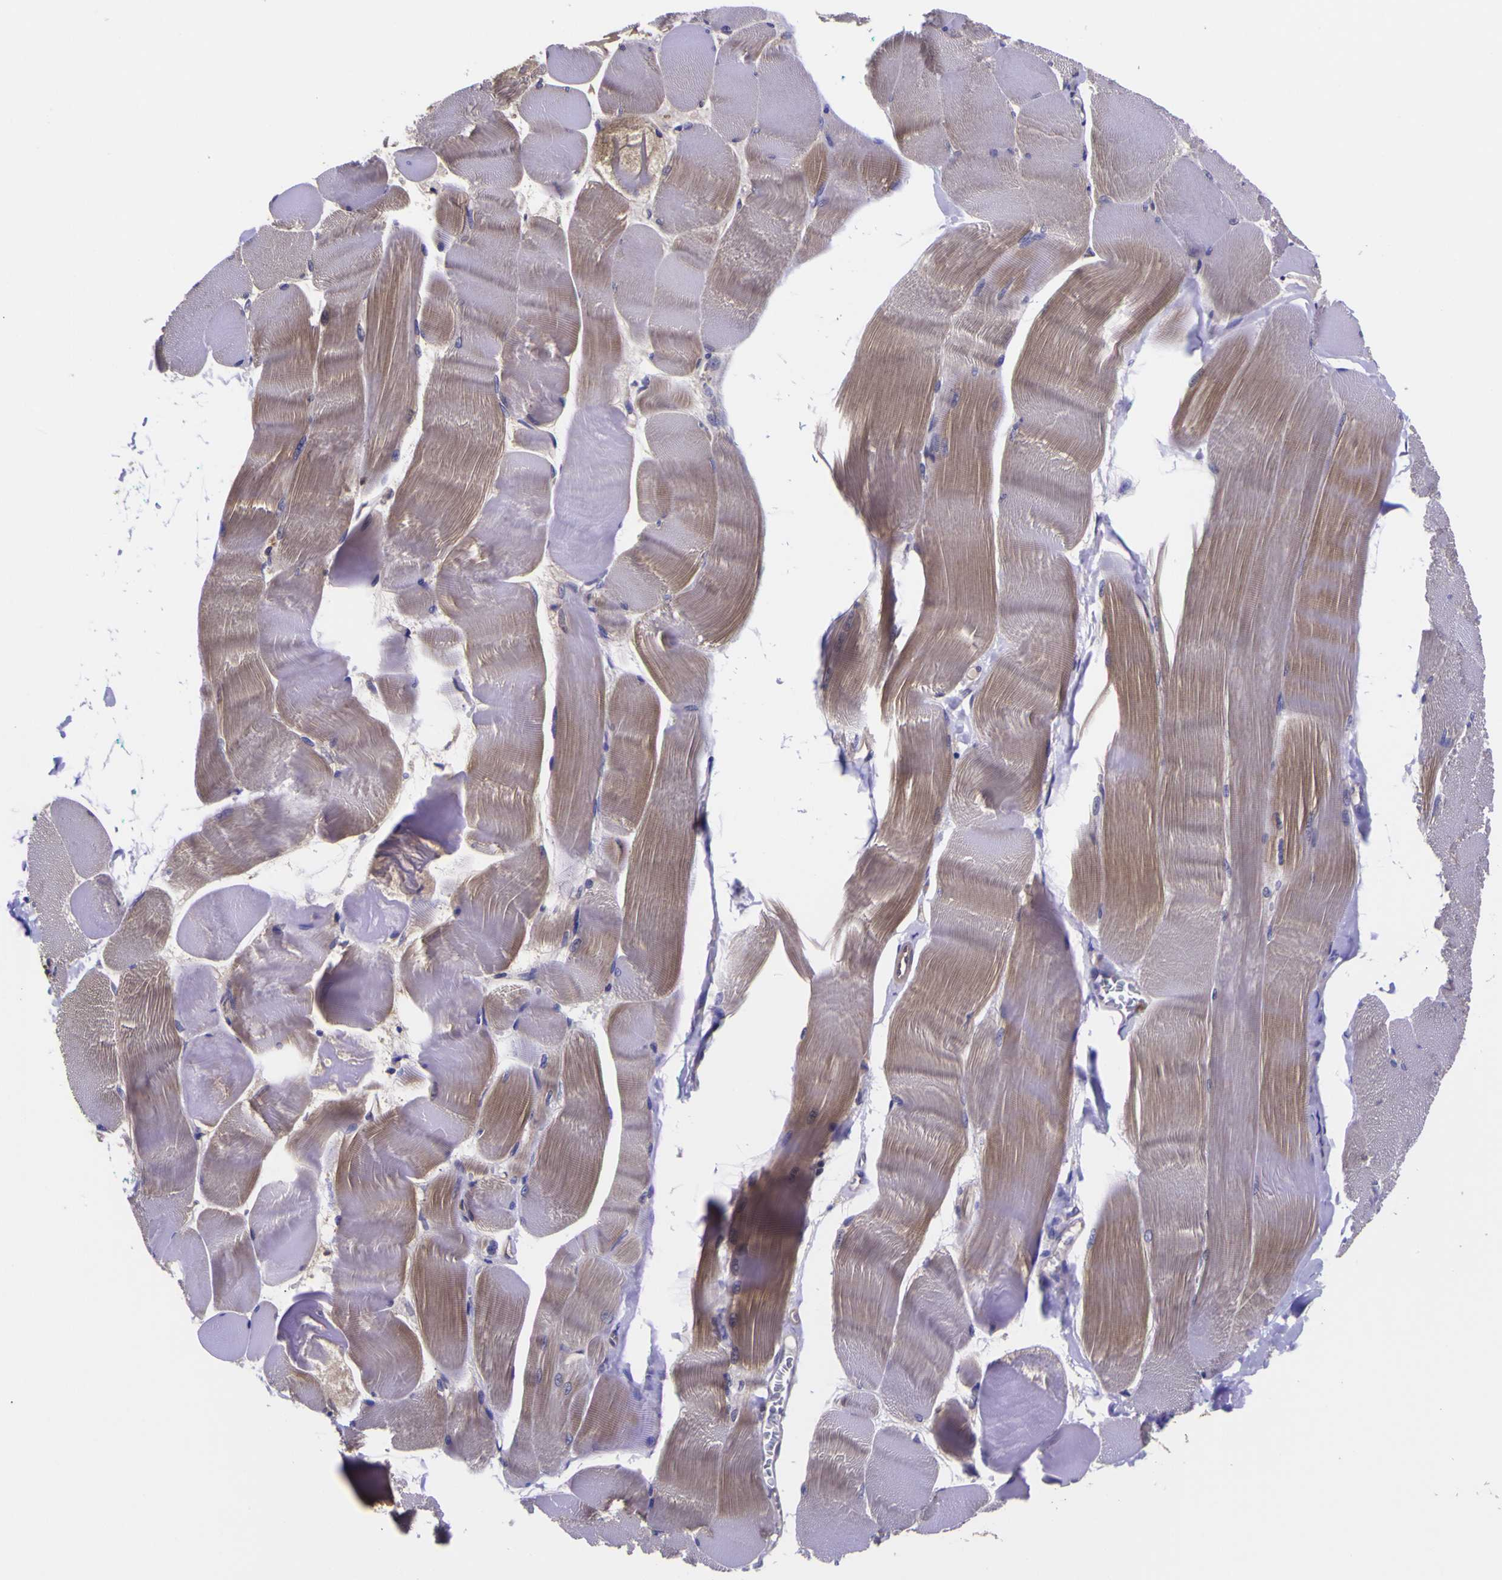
{"staining": {"intensity": "moderate", "quantity": "25%-75%", "location": "cytoplasmic/membranous"}, "tissue": "skeletal muscle", "cell_type": "Myocytes", "image_type": "normal", "snomed": [{"axis": "morphology", "description": "Normal tissue, NOS"}, {"axis": "morphology", "description": "Squamous cell carcinoma, NOS"}, {"axis": "topography", "description": "Skeletal muscle"}], "caption": "Myocytes show moderate cytoplasmic/membranous positivity in about 25%-75% of cells in normal skeletal muscle. (Stains: DAB (3,3'-diaminobenzidine) in brown, nuclei in blue, Microscopy: brightfield microscopy at high magnification).", "gene": "MAPK14", "patient": {"sex": "male", "age": 51}}